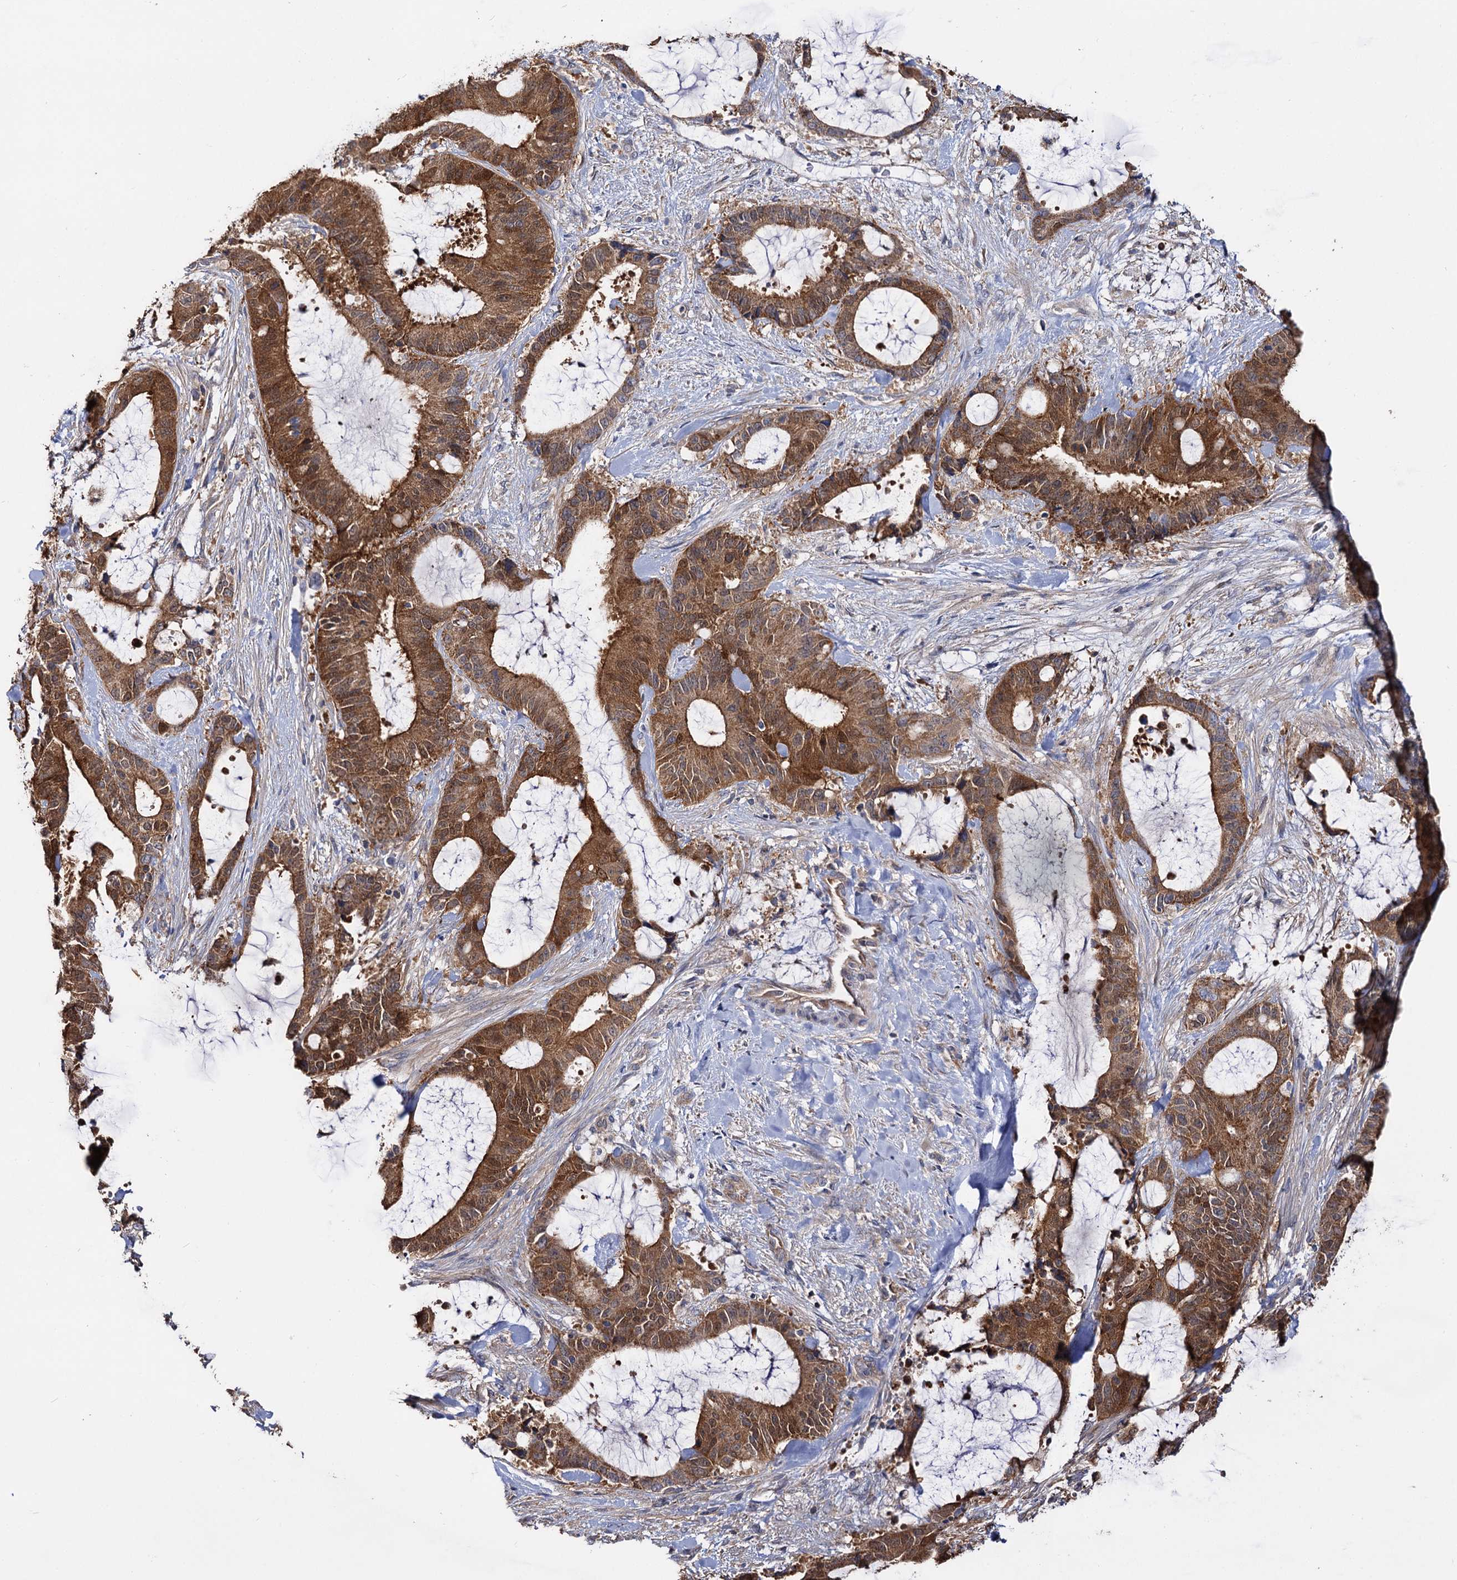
{"staining": {"intensity": "moderate", "quantity": ">75%", "location": "cytoplasmic/membranous"}, "tissue": "liver cancer", "cell_type": "Tumor cells", "image_type": "cancer", "snomed": [{"axis": "morphology", "description": "Normal tissue, NOS"}, {"axis": "morphology", "description": "Cholangiocarcinoma"}, {"axis": "topography", "description": "Liver"}, {"axis": "topography", "description": "Peripheral nerve tissue"}], "caption": "Immunohistochemistry image of neoplastic tissue: liver cancer (cholangiocarcinoma) stained using immunohistochemistry (IHC) exhibits medium levels of moderate protein expression localized specifically in the cytoplasmic/membranous of tumor cells, appearing as a cytoplasmic/membranous brown color.", "gene": "IDI1", "patient": {"sex": "female", "age": 73}}